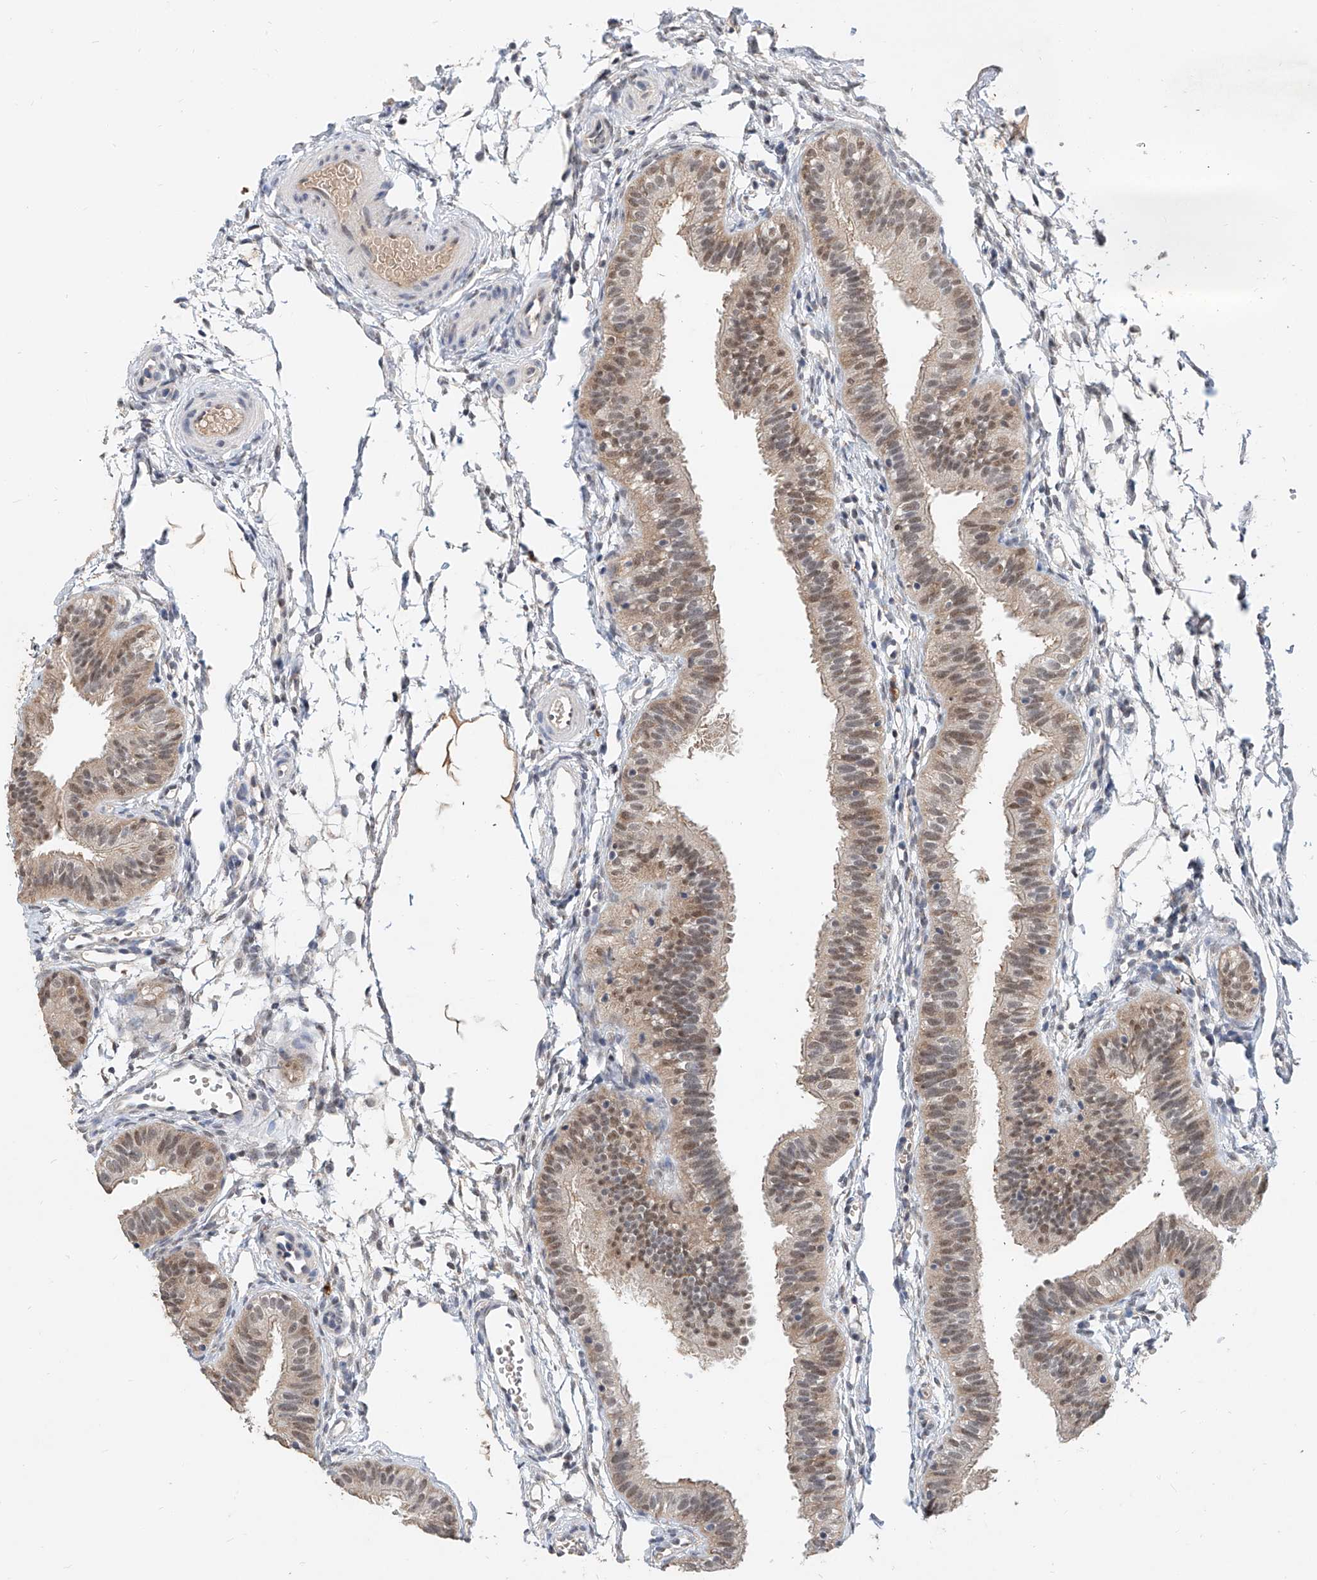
{"staining": {"intensity": "weak", "quantity": "25%-75%", "location": "nuclear"}, "tissue": "fallopian tube", "cell_type": "Glandular cells", "image_type": "normal", "snomed": [{"axis": "morphology", "description": "Normal tissue, NOS"}, {"axis": "topography", "description": "Fallopian tube"}], "caption": "This histopathology image exhibits immunohistochemistry staining of normal fallopian tube, with low weak nuclear expression in about 25%-75% of glandular cells.", "gene": "CARMIL3", "patient": {"sex": "female", "age": 35}}